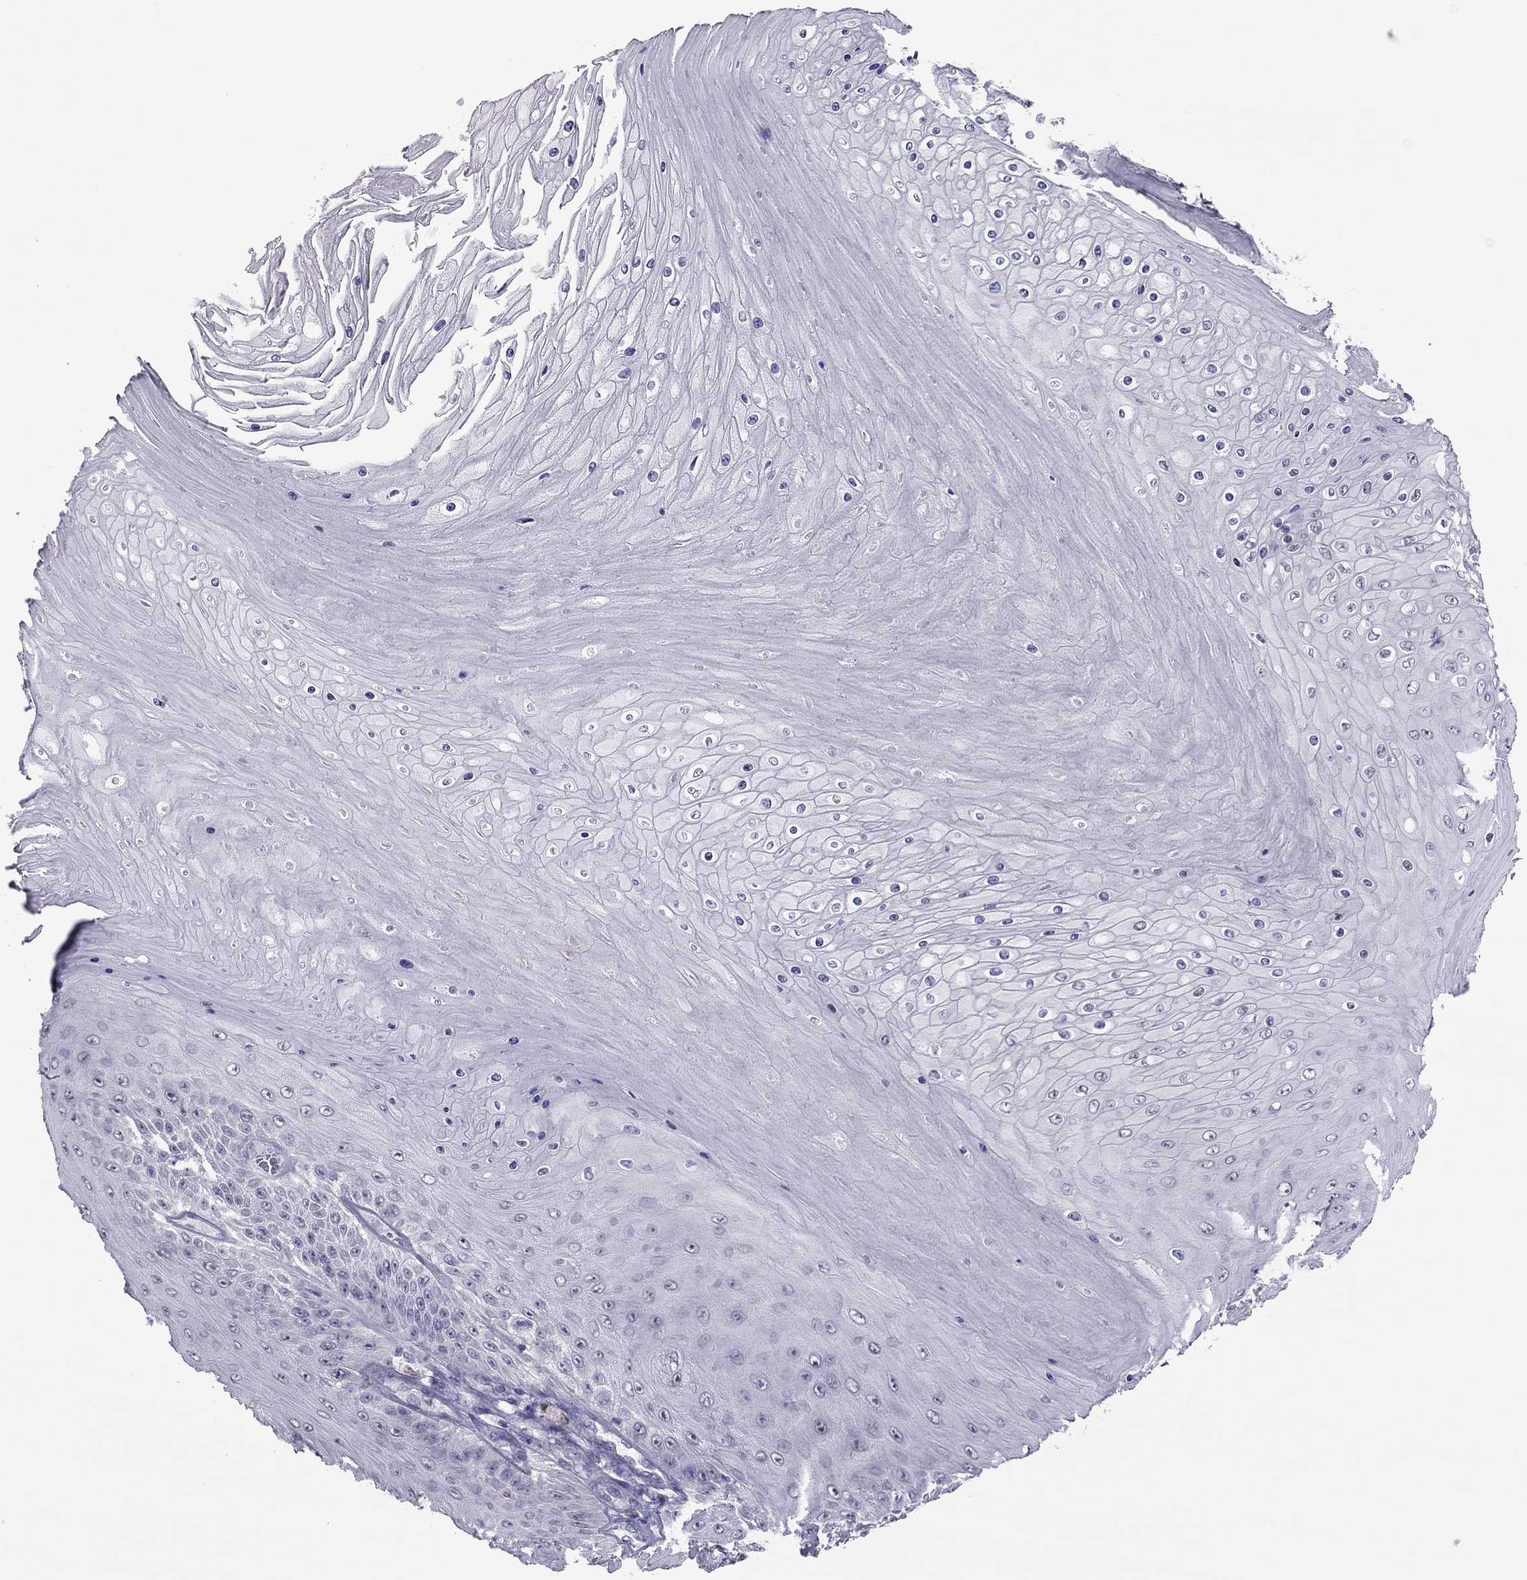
{"staining": {"intensity": "negative", "quantity": "none", "location": "none"}, "tissue": "skin cancer", "cell_type": "Tumor cells", "image_type": "cancer", "snomed": [{"axis": "morphology", "description": "Squamous cell carcinoma, NOS"}, {"axis": "topography", "description": "Skin"}], "caption": "Tumor cells are negative for protein expression in human skin squamous cell carcinoma.", "gene": "SPINT3", "patient": {"sex": "male", "age": 62}}